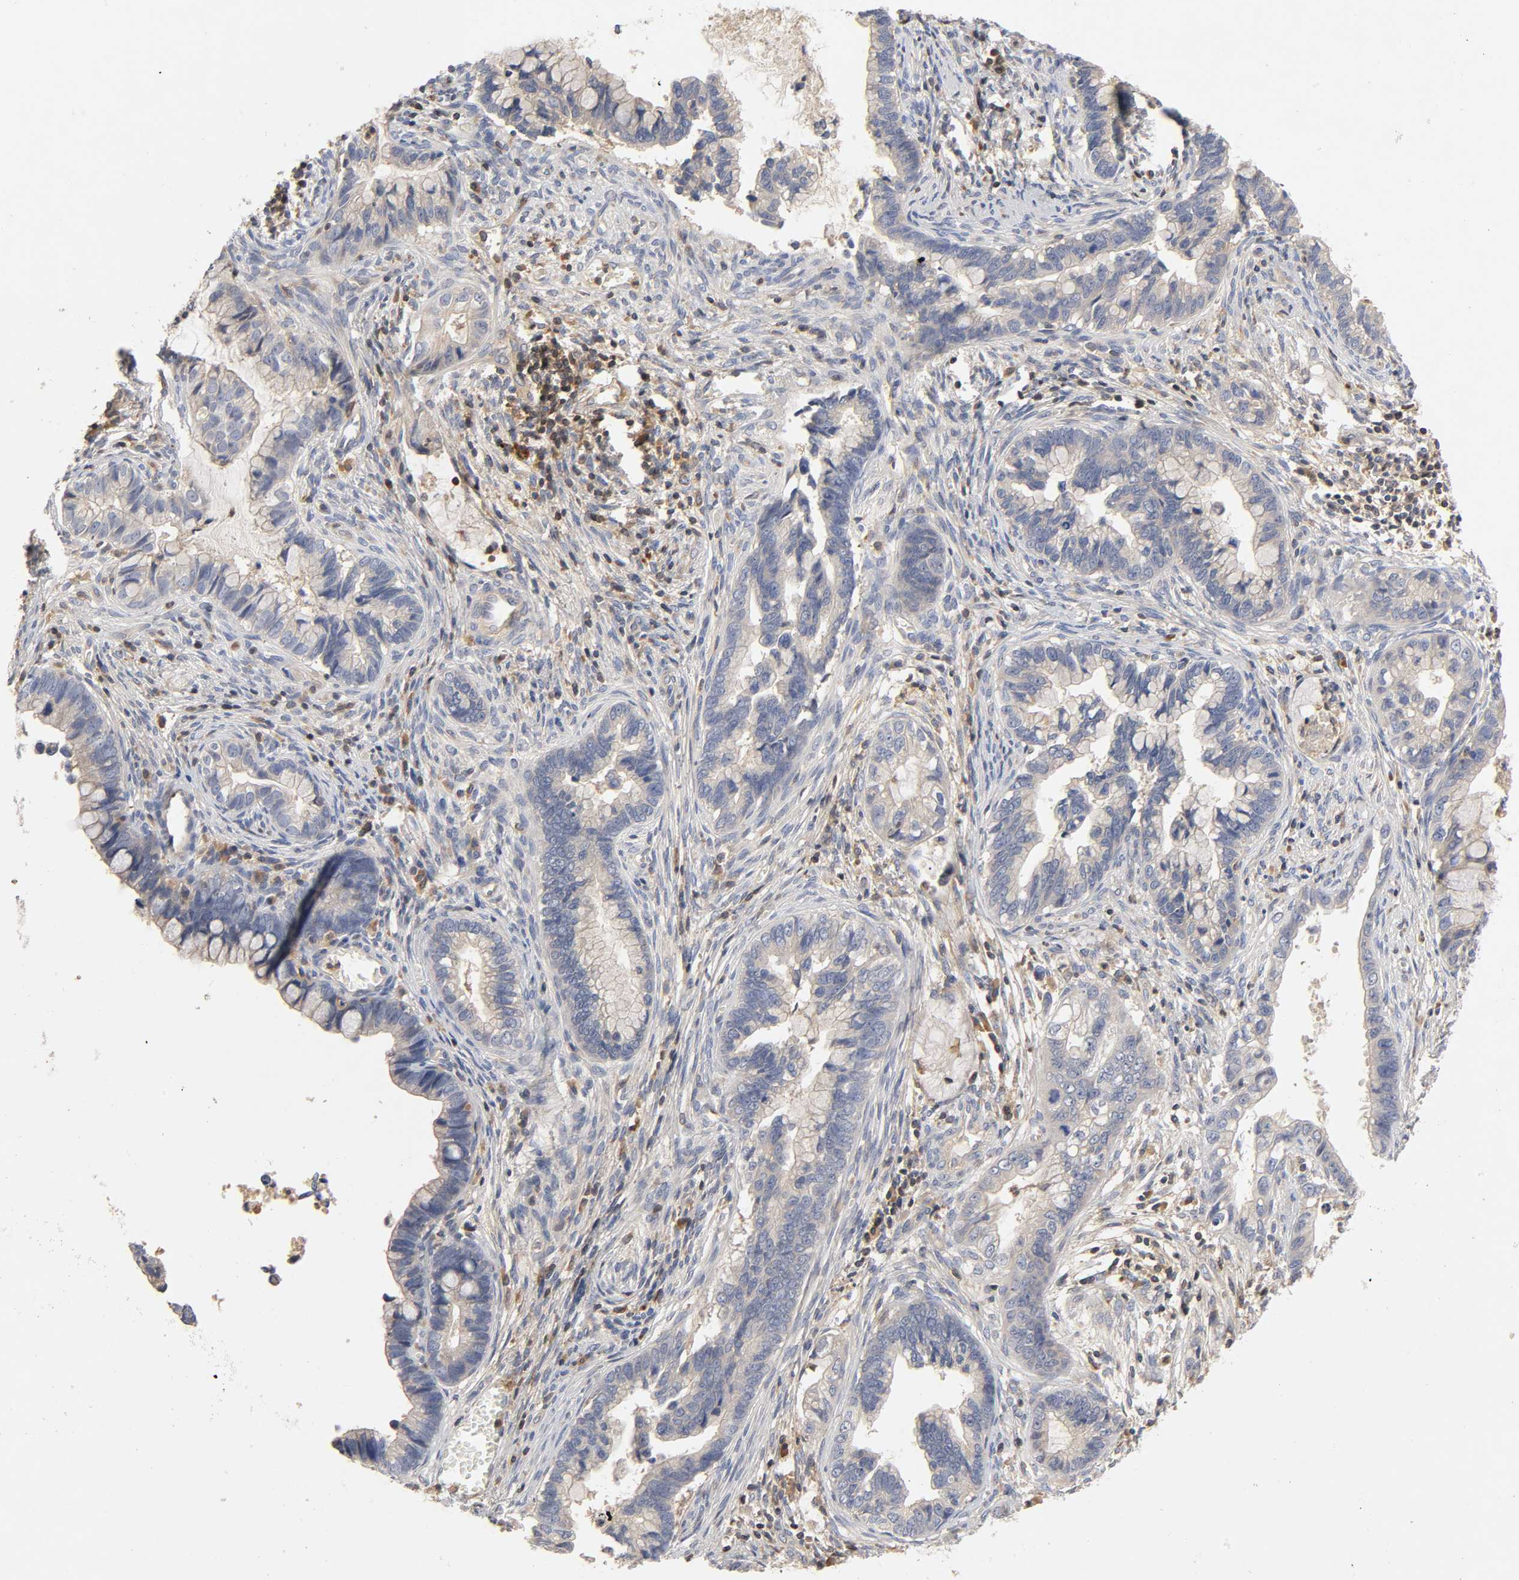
{"staining": {"intensity": "weak", "quantity": "25%-75%", "location": "cytoplasmic/membranous"}, "tissue": "cervical cancer", "cell_type": "Tumor cells", "image_type": "cancer", "snomed": [{"axis": "morphology", "description": "Adenocarcinoma, NOS"}, {"axis": "topography", "description": "Cervix"}], "caption": "Cervical cancer (adenocarcinoma) stained for a protein (brown) exhibits weak cytoplasmic/membranous positive expression in about 25%-75% of tumor cells.", "gene": "RHOA", "patient": {"sex": "female", "age": 44}}